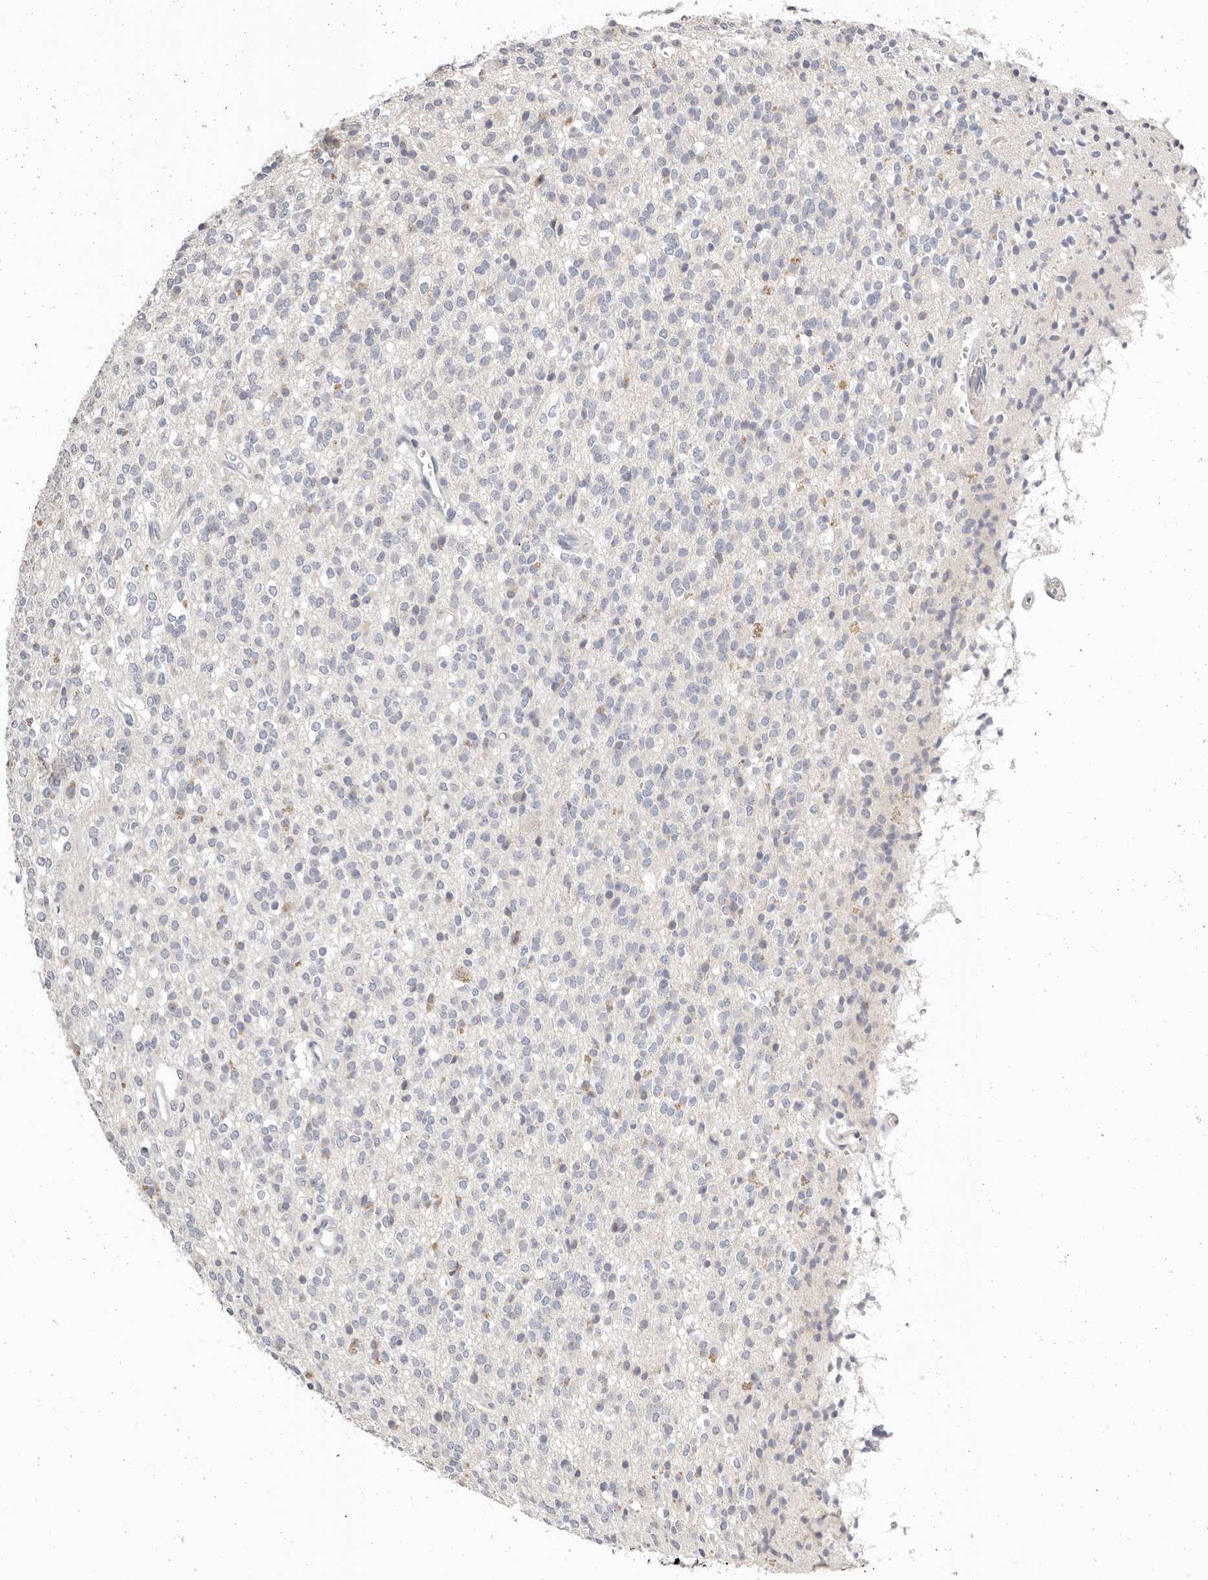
{"staining": {"intensity": "negative", "quantity": "none", "location": "none"}, "tissue": "glioma", "cell_type": "Tumor cells", "image_type": "cancer", "snomed": [{"axis": "morphology", "description": "Glioma, malignant, High grade"}, {"axis": "topography", "description": "Brain"}], "caption": "Immunohistochemical staining of human glioma displays no significant positivity in tumor cells. (Brightfield microscopy of DAB (3,3'-diaminobenzidine) IHC at high magnification).", "gene": "TMEM63B", "patient": {"sex": "male", "age": 34}}